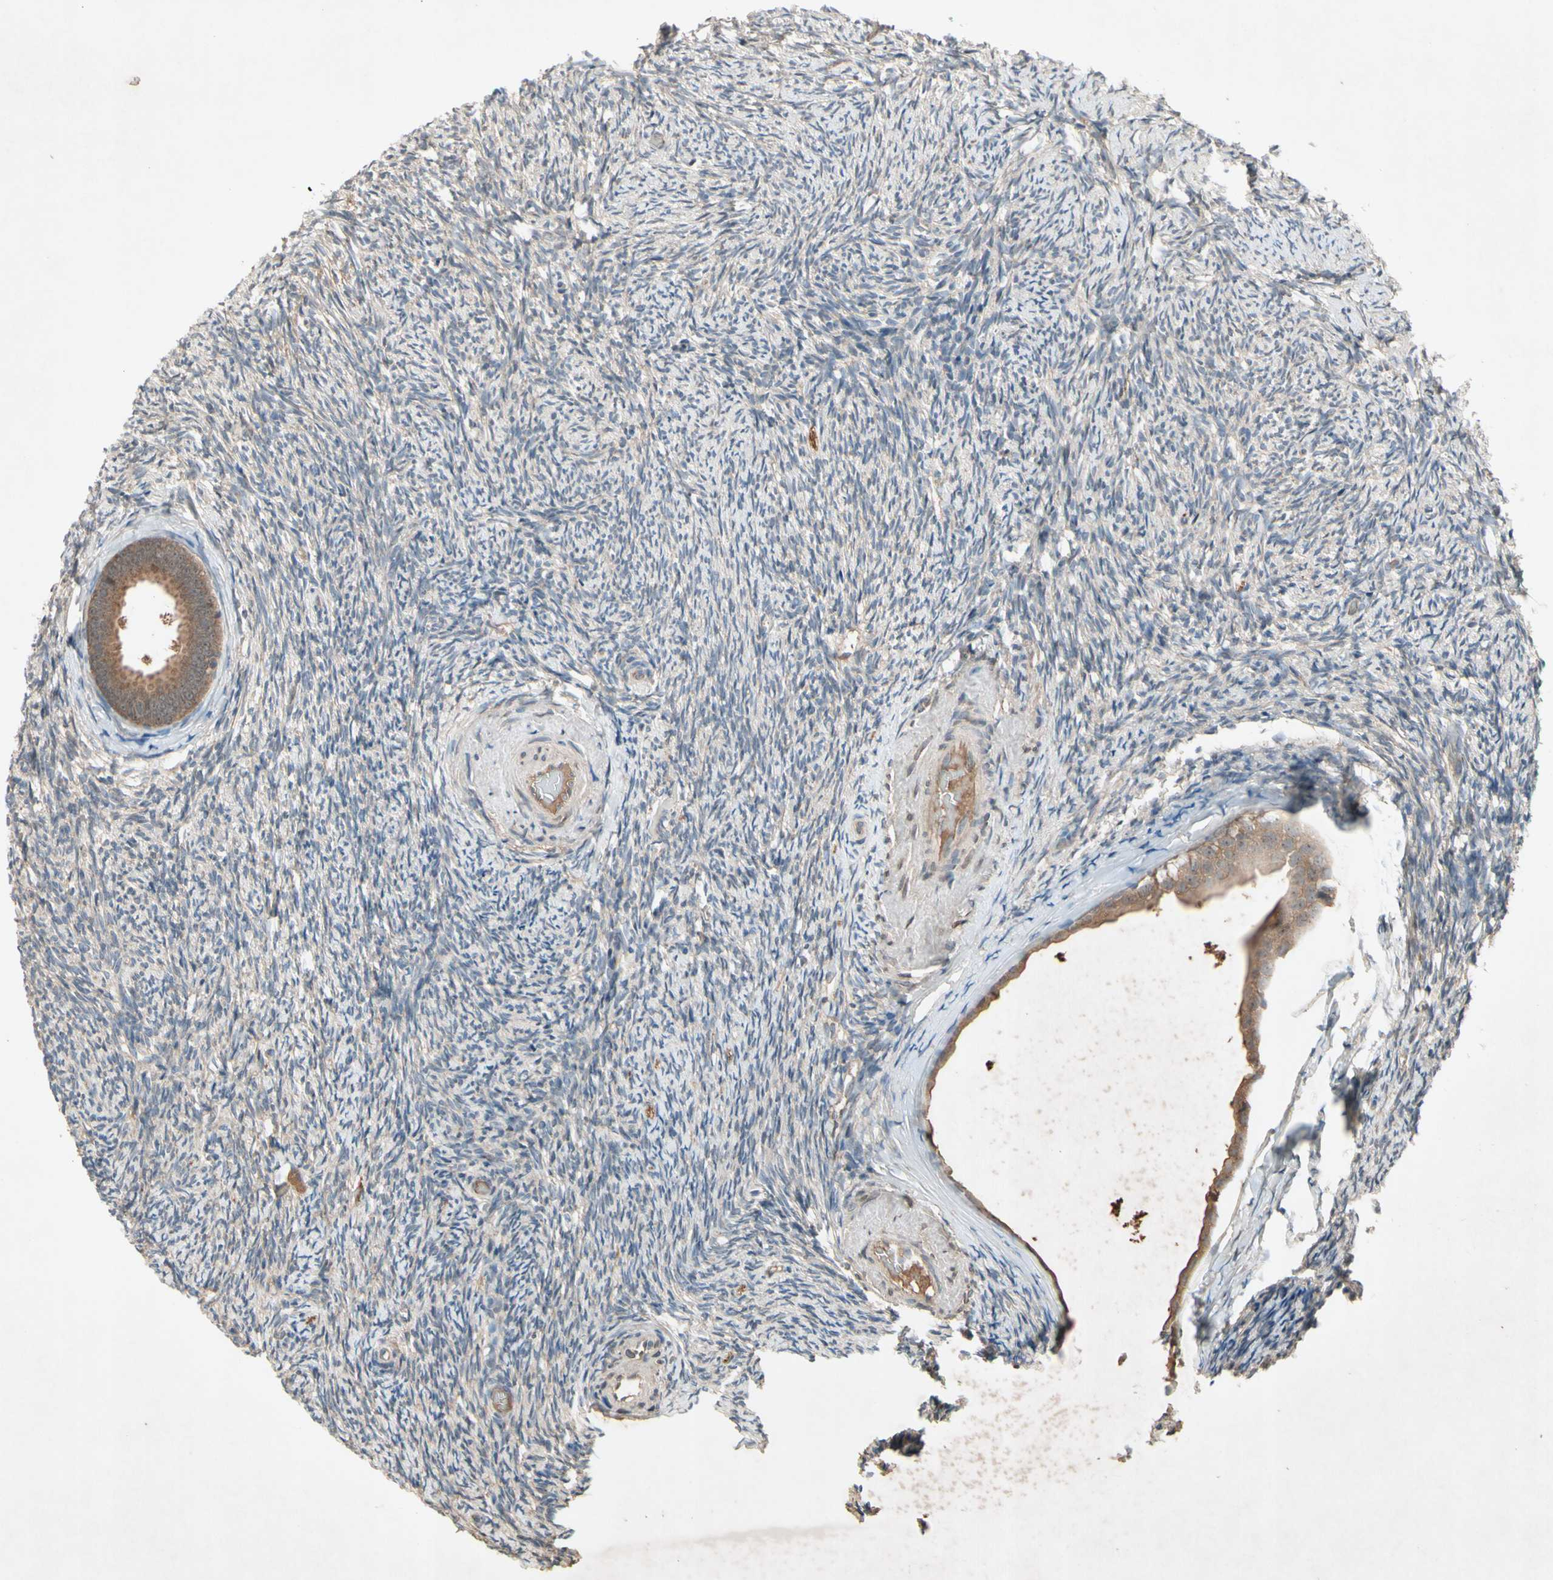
{"staining": {"intensity": "moderate", "quantity": ">75%", "location": "cytoplasmic/membranous"}, "tissue": "ovary", "cell_type": "Follicle cells", "image_type": "normal", "snomed": [{"axis": "morphology", "description": "Normal tissue, NOS"}, {"axis": "topography", "description": "Ovary"}], "caption": "High-magnification brightfield microscopy of unremarkable ovary stained with DAB (3,3'-diaminobenzidine) (brown) and counterstained with hematoxylin (blue). follicle cells exhibit moderate cytoplasmic/membranous positivity is appreciated in about>75% of cells.", "gene": "NSF", "patient": {"sex": "female", "age": 60}}